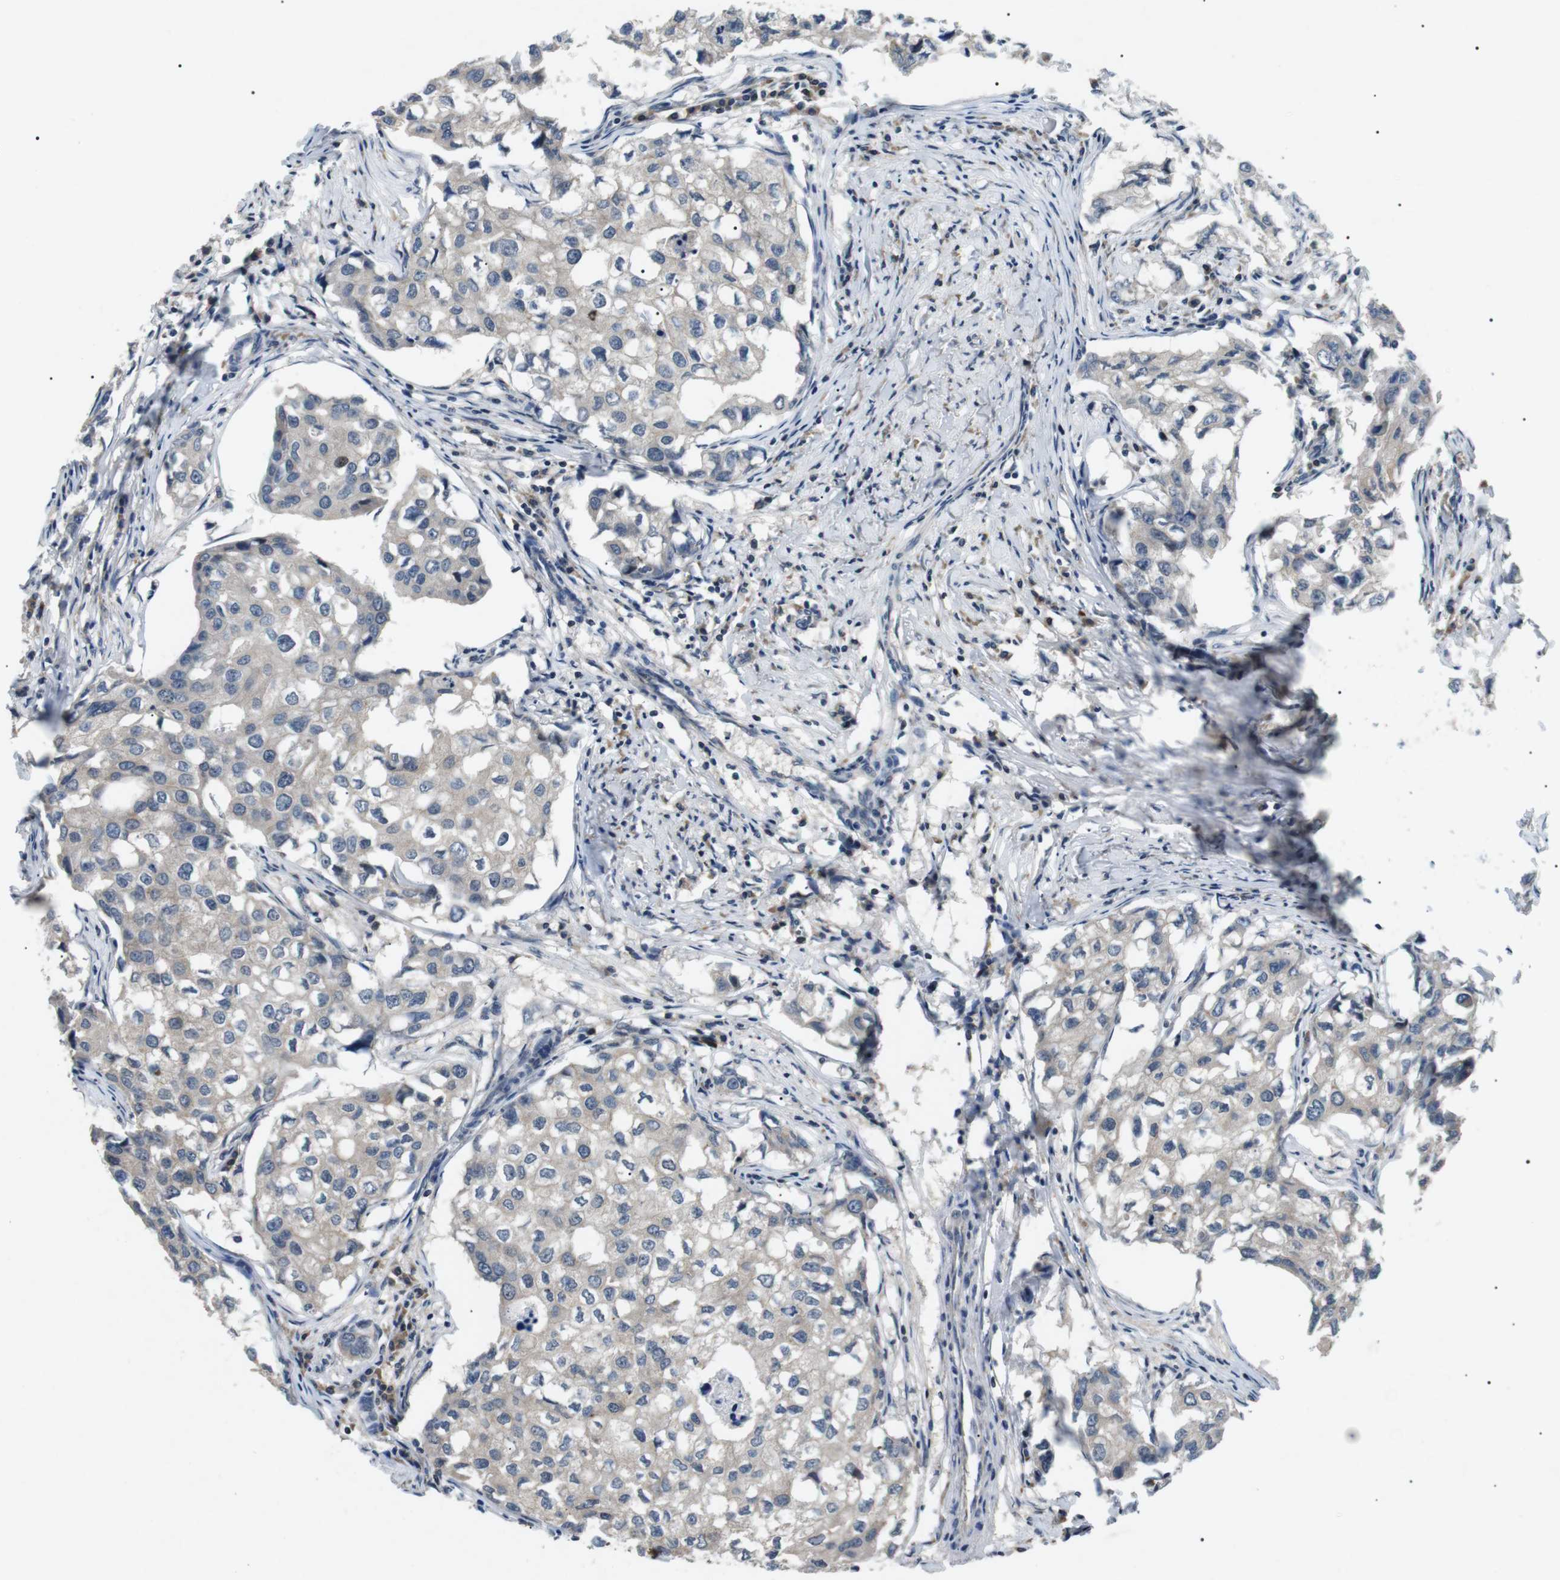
{"staining": {"intensity": "negative", "quantity": "none", "location": "none"}, "tissue": "breast cancer", "cell_type": "Tumor cells", "image_type": "cancer", "snomed": [{"axis": "morphology", "description": "Duct carcinoma"}, {"axis": "topography", "description": "Breast"}], "caption": "High power microscopy photomicrograph of an immunohistochemistry micrograph of breast cancer (invasive ductal carcinoma), revealing no significant positivity in tumor cells. (Brightfield microscopy of DAB (3,3'-diaminobenzidine) IHC at high magnification).", "gene": "HSPA13", "patient": {"sex": "female", "age": 27}}